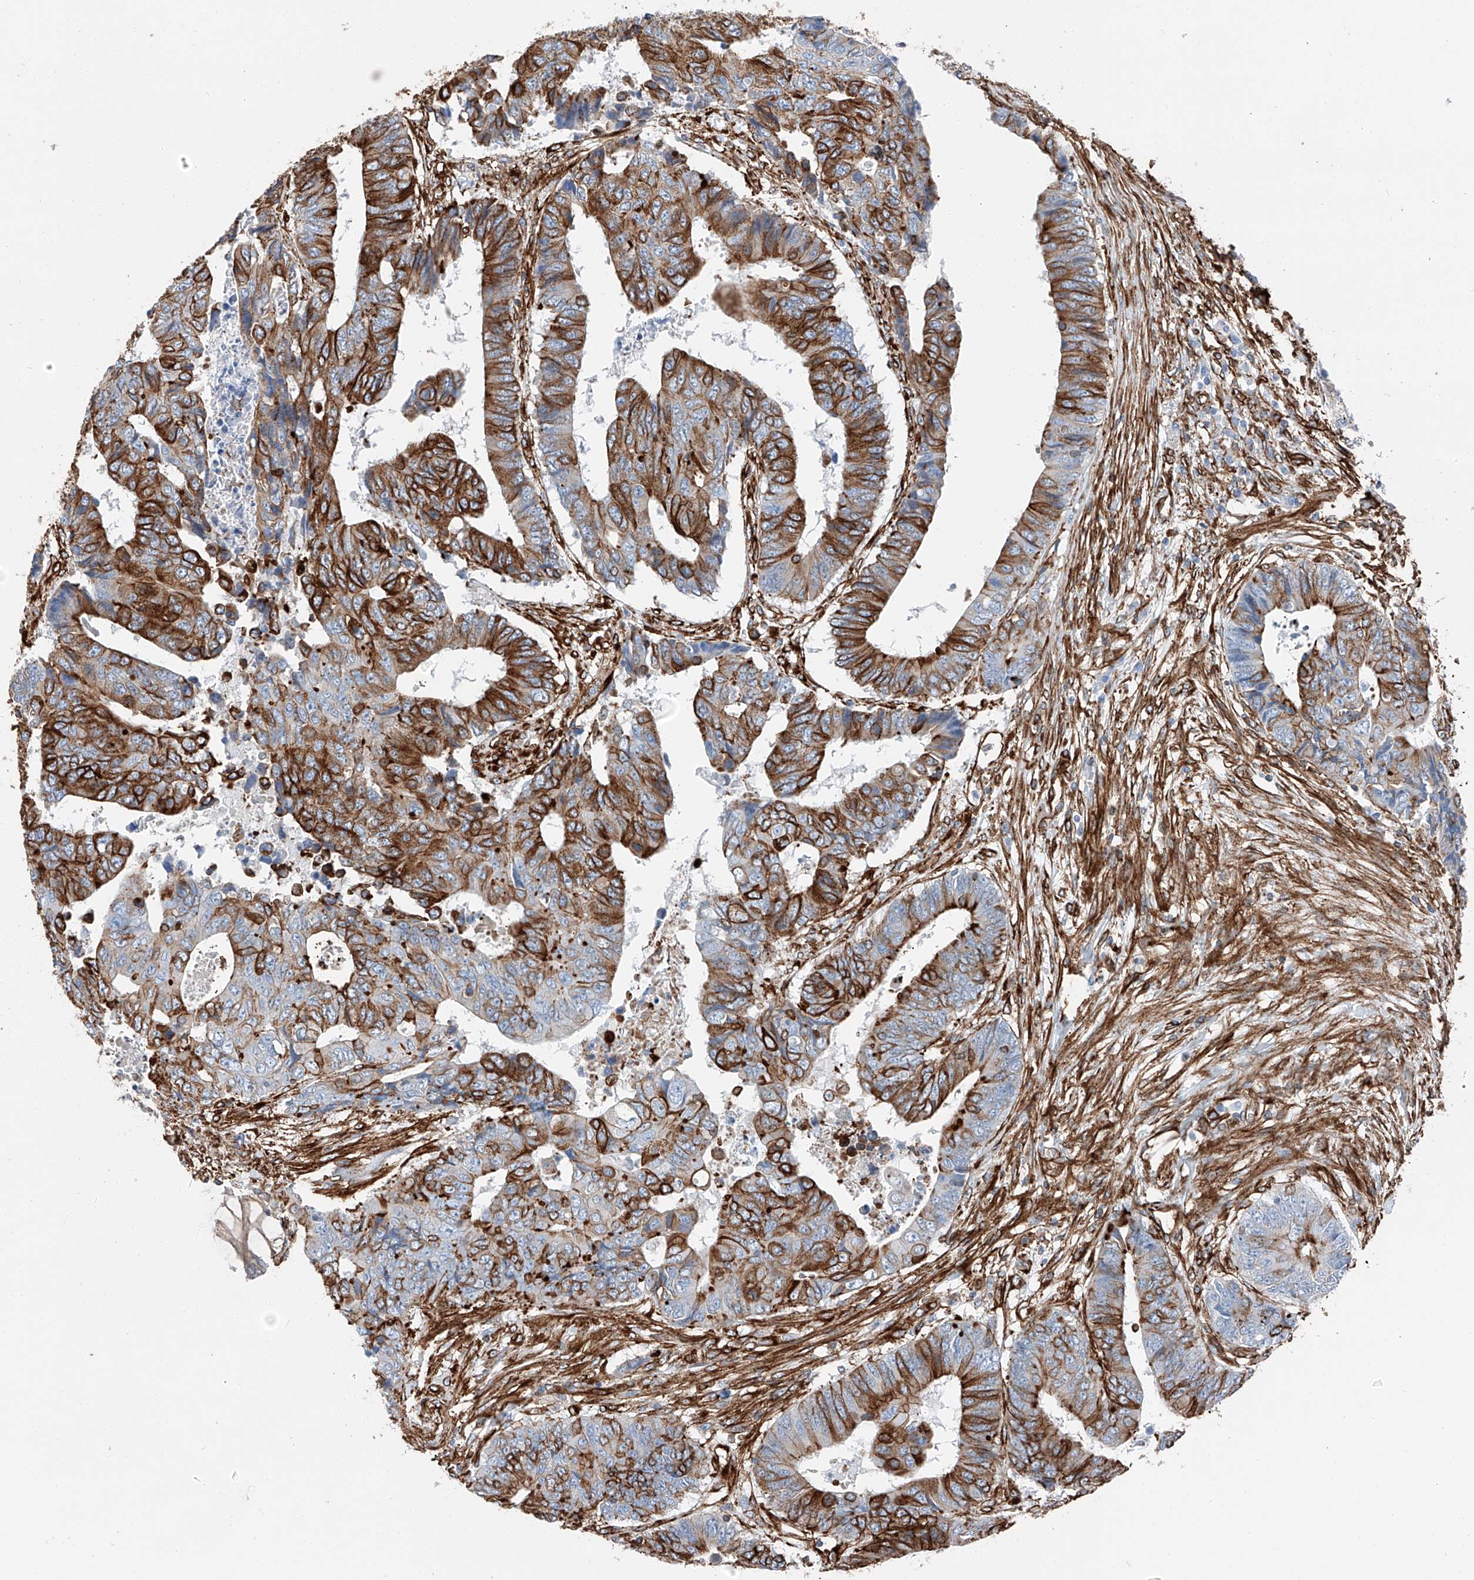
{"staining": {"intensity": "strong", "quantity": "25%-75%", "location": "cytoplasmic/membranous"}, "tissue": "colorectal cancer", "cell_type": "Tumor cells", "image_type": "cancer", "snomed": [{"axis": "morphology", "description": "Adenocarcinoma, NOS"}, {"axis": "topography", "description": "Rectum"}], "caption": "An image showing strong cytoplasmic/membranous staining in about 25%-75% of tumor cells in colorectal cancer, as visualized by brown immunohistochemical staining.", "gene": "ZNF804A", "patient": {"sex": "male", "age": 84}}